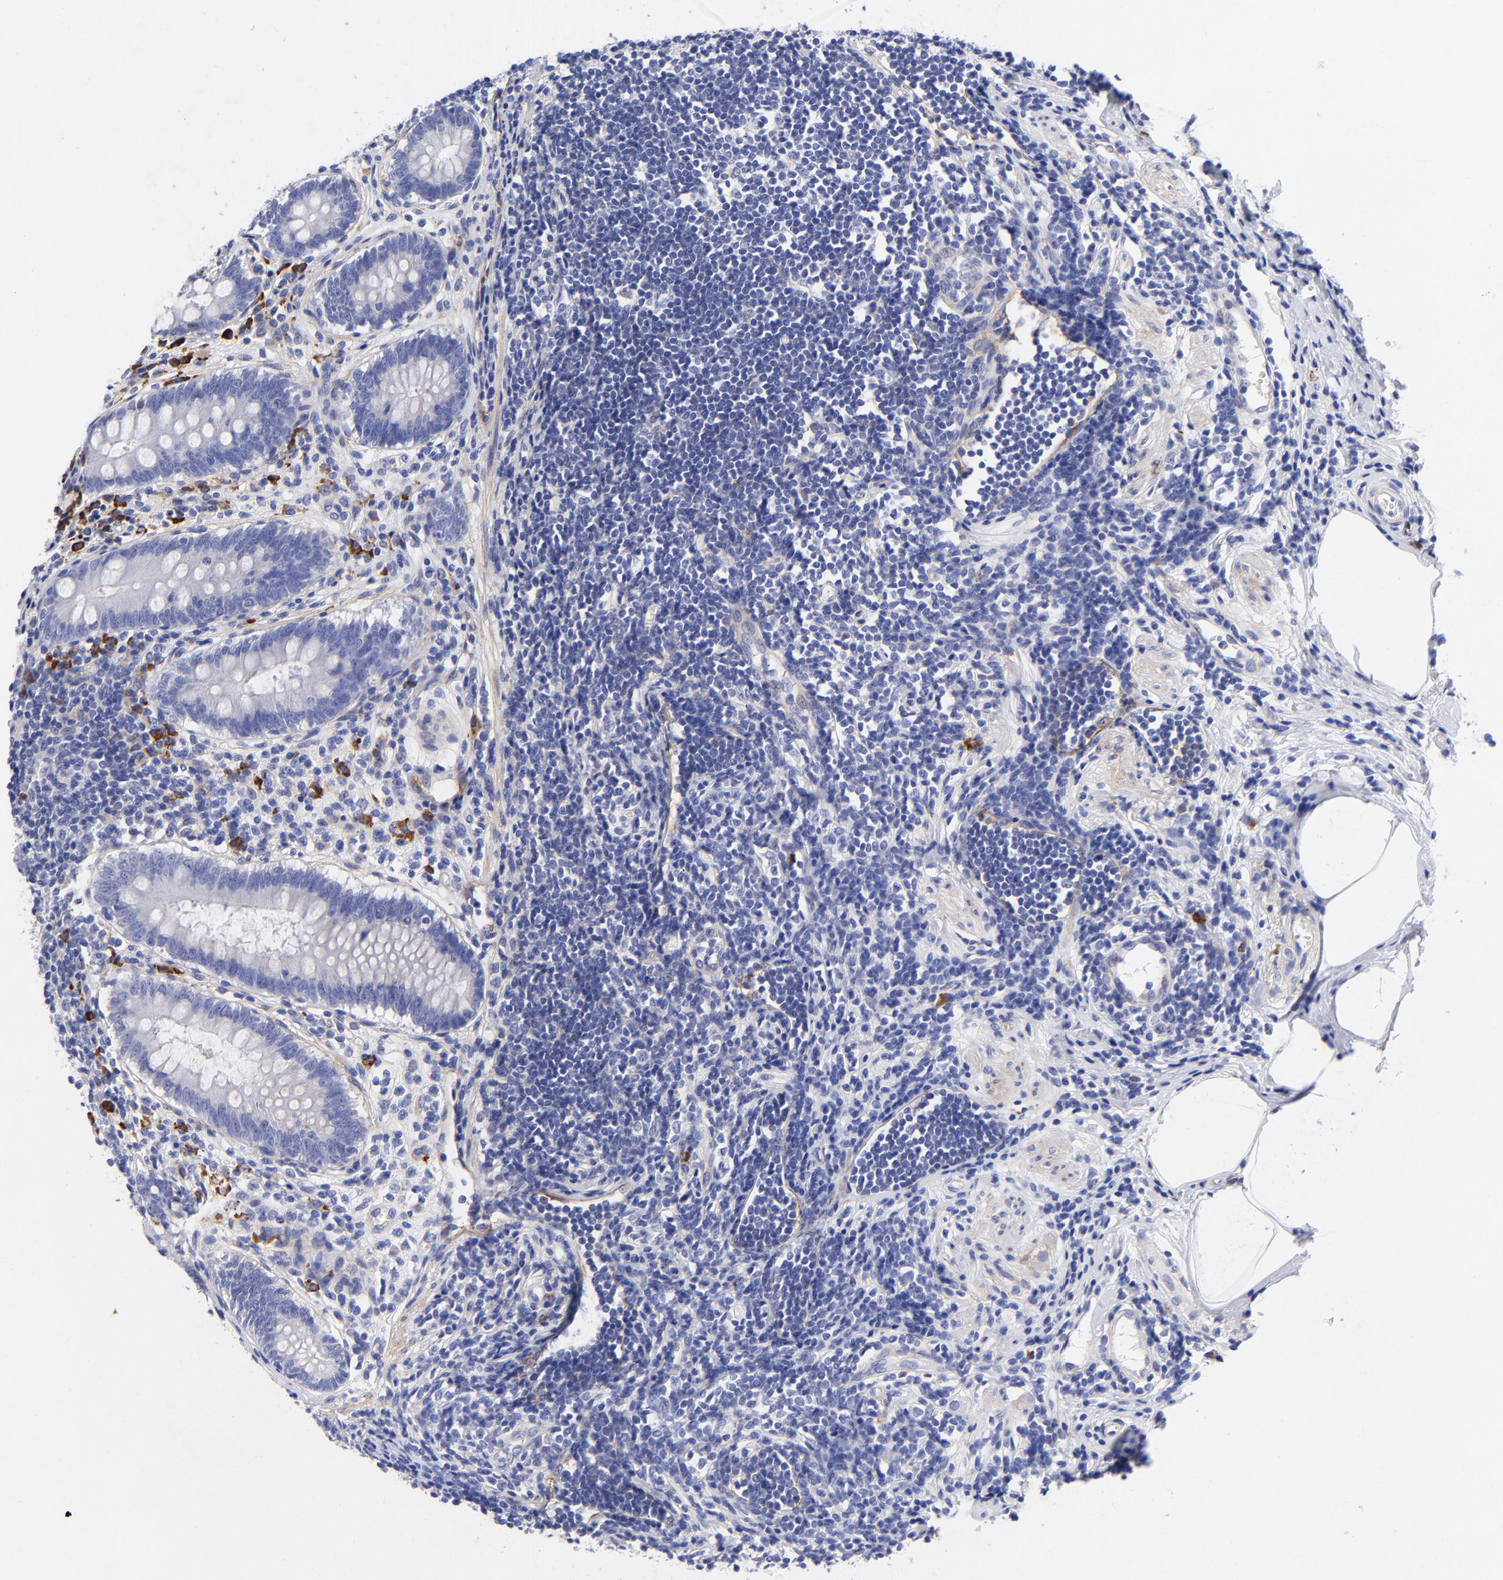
{"staining": {"intensity": "weak", "quantity": "<25%", "location": "cytoplasmic/membranous"}, "tissue": "appendix", "cell_type": "Glandular cells", "image_type": "normal", "snomed": [{"axis": "morphology", "description": "Normal tissue, NOS"}, {"axis": "topography", "description": "Appendix"}], "caption": "Glandular cells are negative for brown protein staining in unremarkable appendix. (DAB (3,3'-diaminobenzidine) IHC, high magnification).", "gene": "PPFIBP1", "patient": {"sex": "female", "age": 50}}